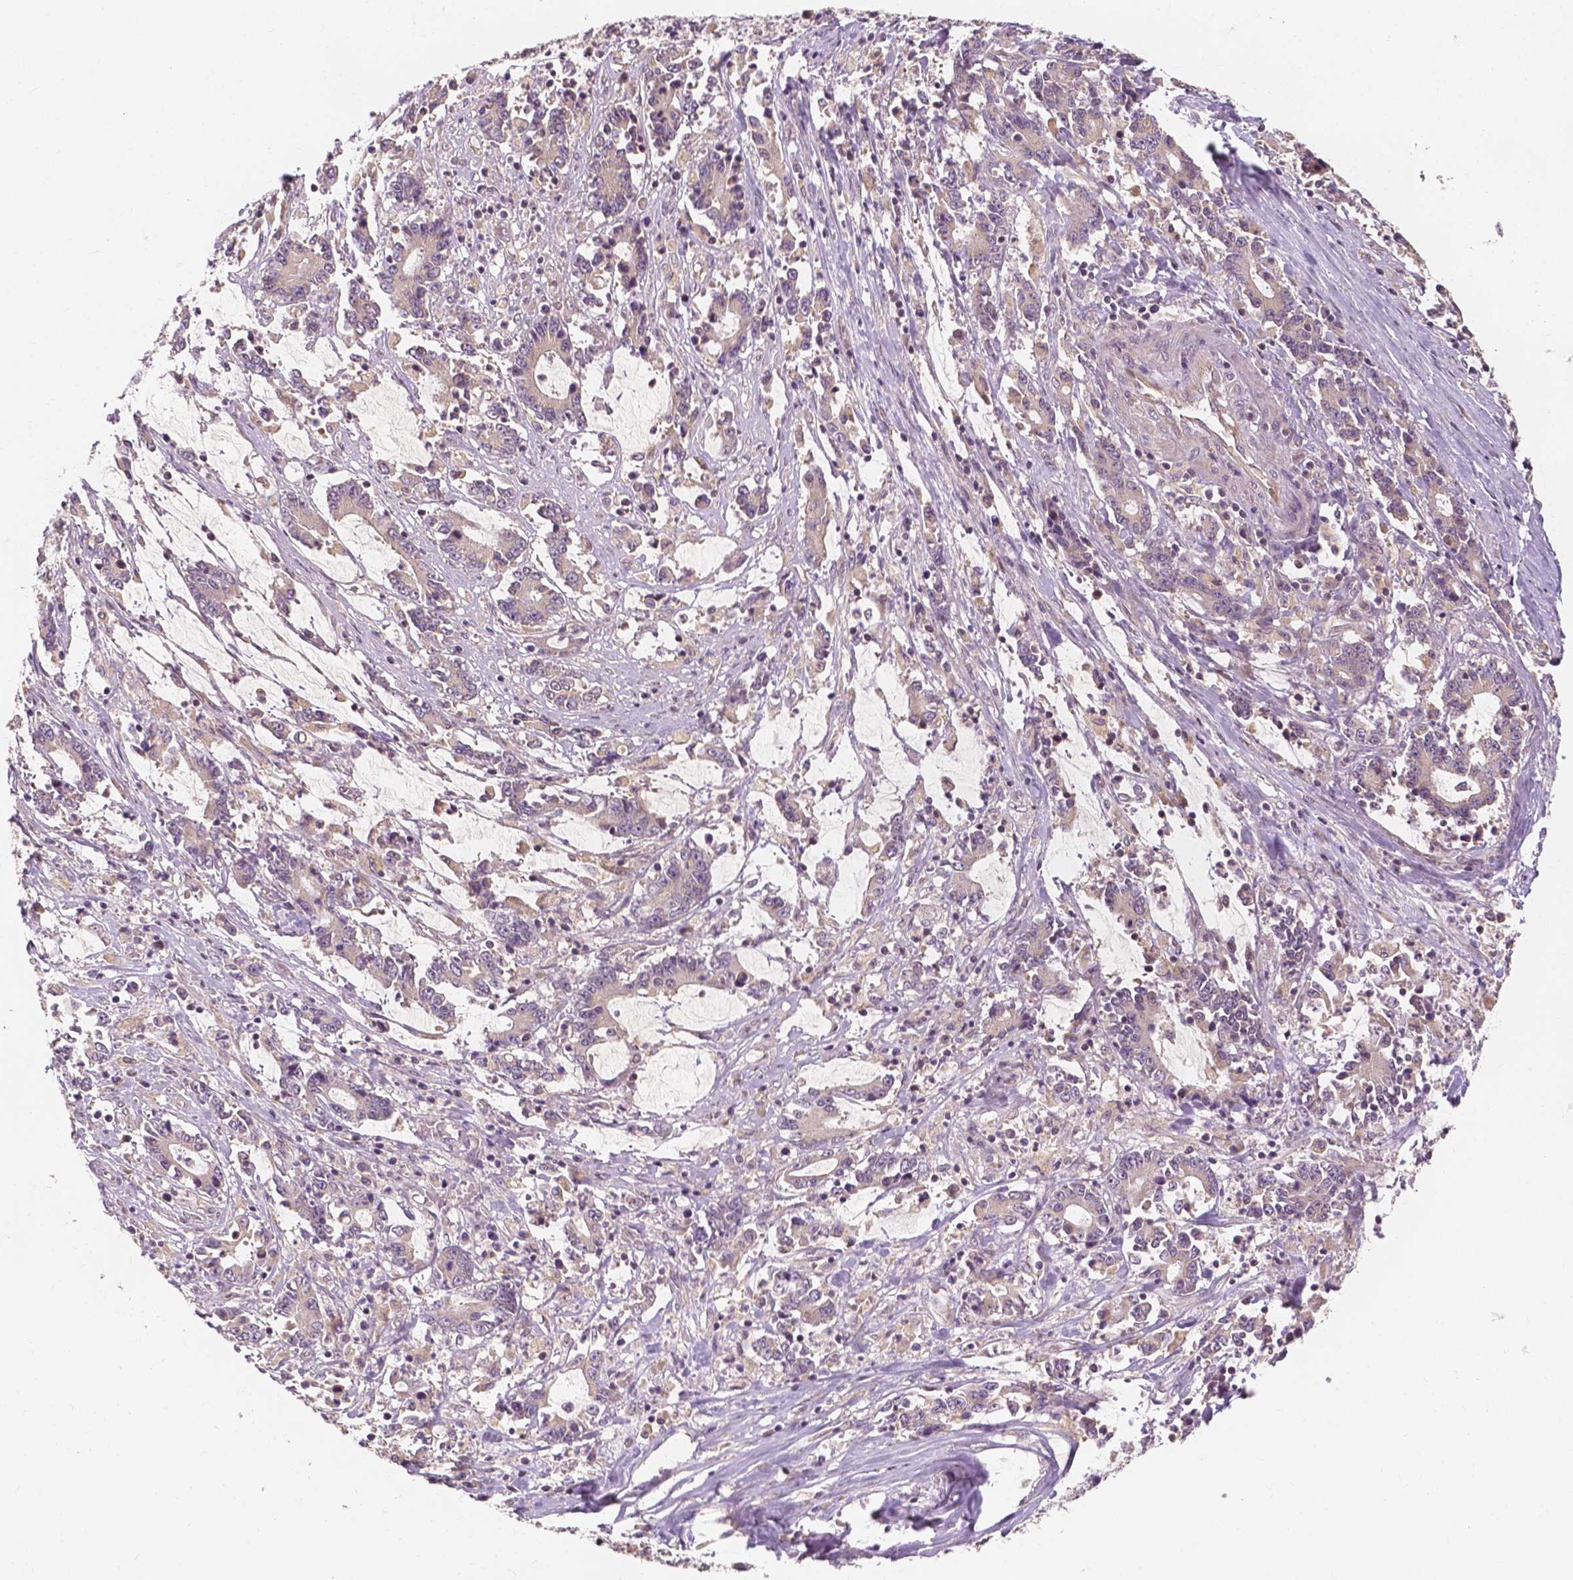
{"staining": {"intensity": "negative", "quantity": "none", "location": "none"}, "tissue": "stomach cancer", "cell_type": "Tumor cells", "image_type": "cancer", "snomed": [{"axis": "morphology", "description": "Adenocarcinoma, NOS"}, {"axis": "topography", "description": "Stomach, upper"}], "caption": "Protein analysis of stomach cancer (adenocarcinoma) demonstrates no significant positivity in tumor cells.", "gene": "SNX12", "patient": {"sex": "male", "age": 68}}